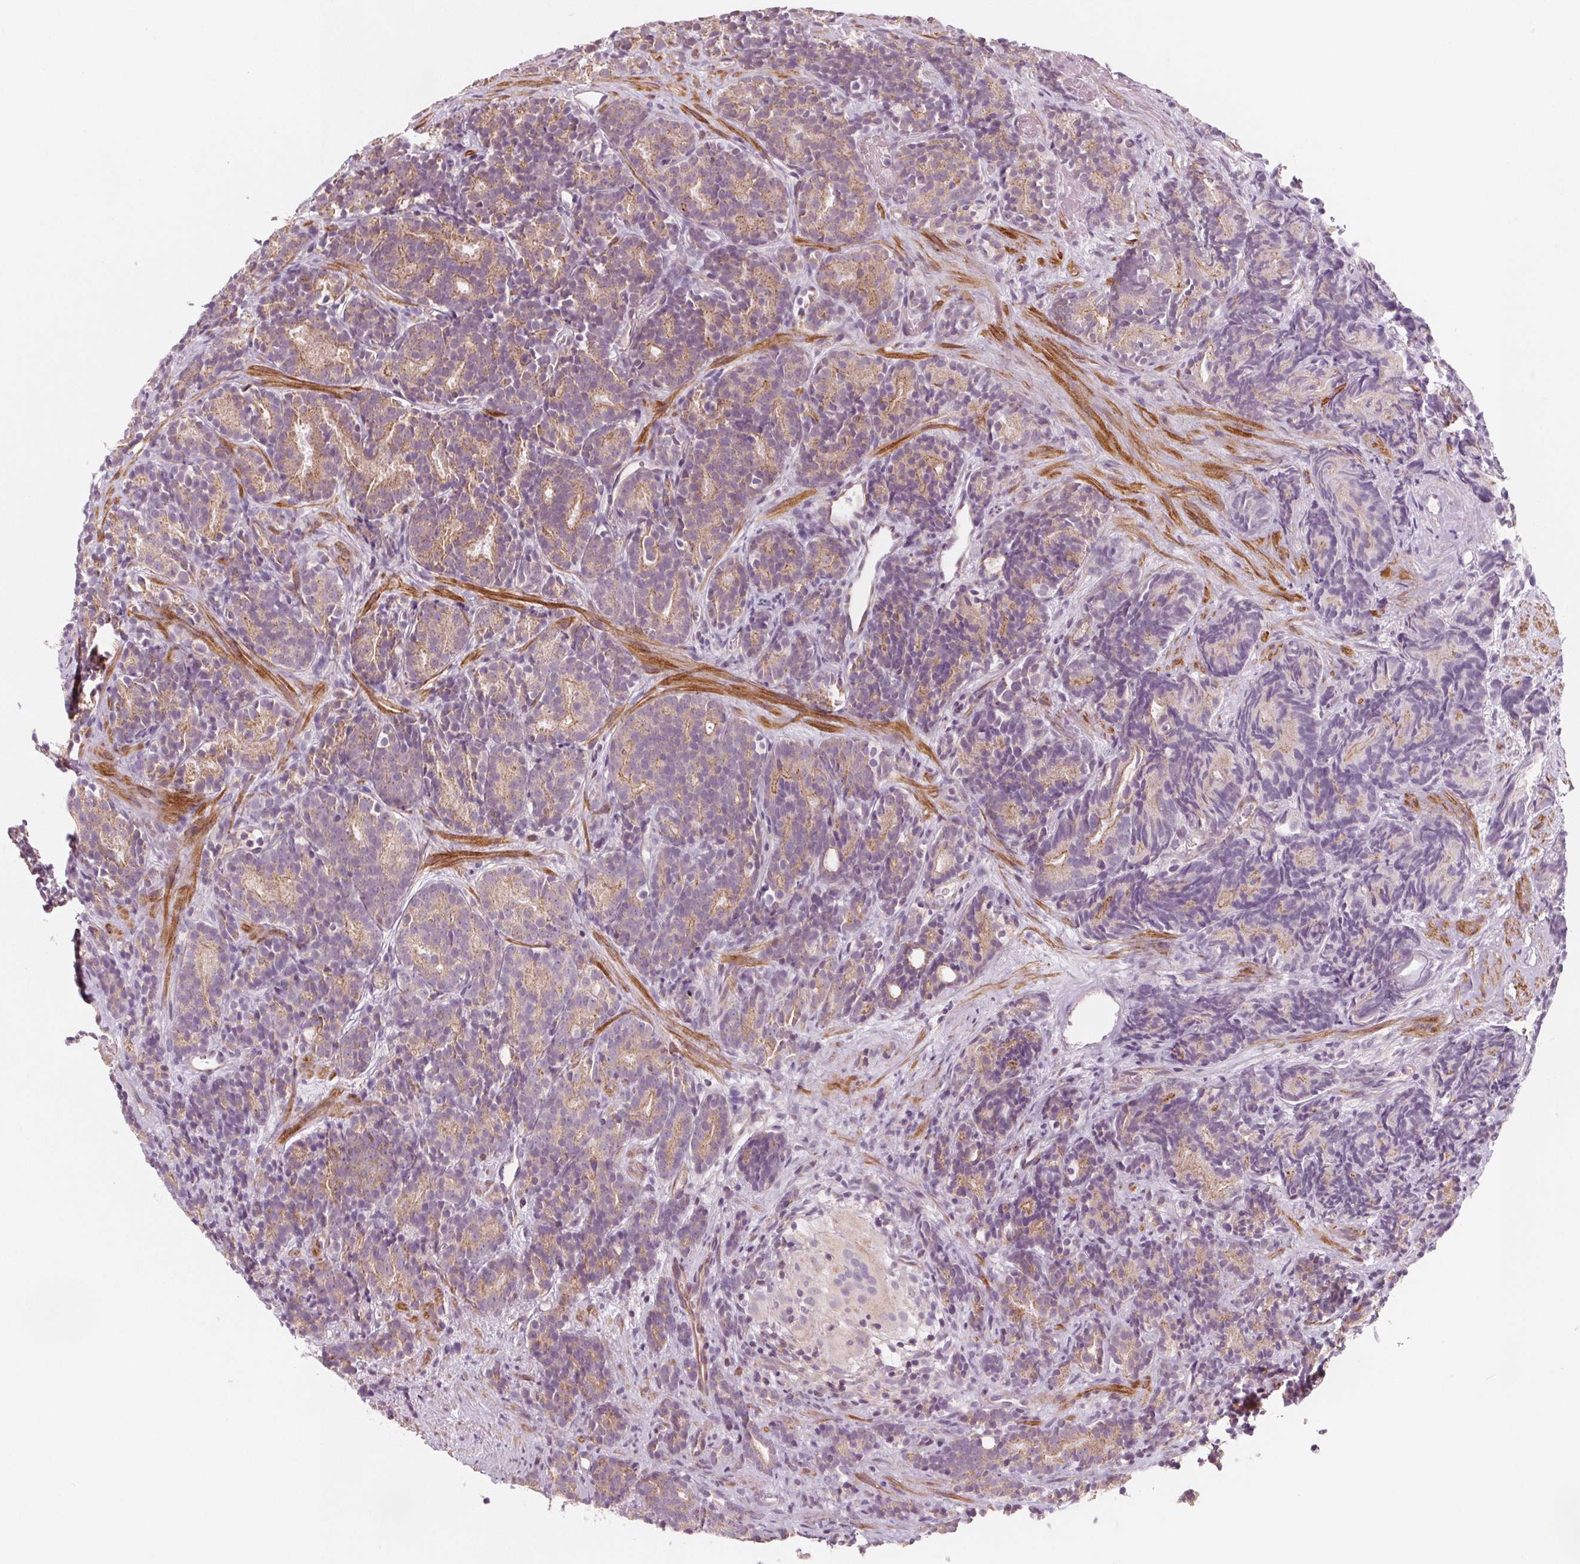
{"staining": {"intensity": "weak", "quantity": ">75%", "location": "cytoplasmic/membranous"}, "tissue": "prostate cancer", "cell_type": "Tumor cells", "image_type": "cancer", "snomed": [{"axis": "morphology", "description": "Adenocarcinoma, High grade"}, {"axis": "topography", "description": "Prostate"}], "caption": "Tumor cells demonstrate low levels of weak cytoplasmic/membranous positivity in about >75% of cells in prostate cancer (adenocarcinoma (high-grade)). (DAB IHC with brightfield microscopy, high magnification).", "gene": "ADAM33", "patient": {"sex": "male", "age": 84}}